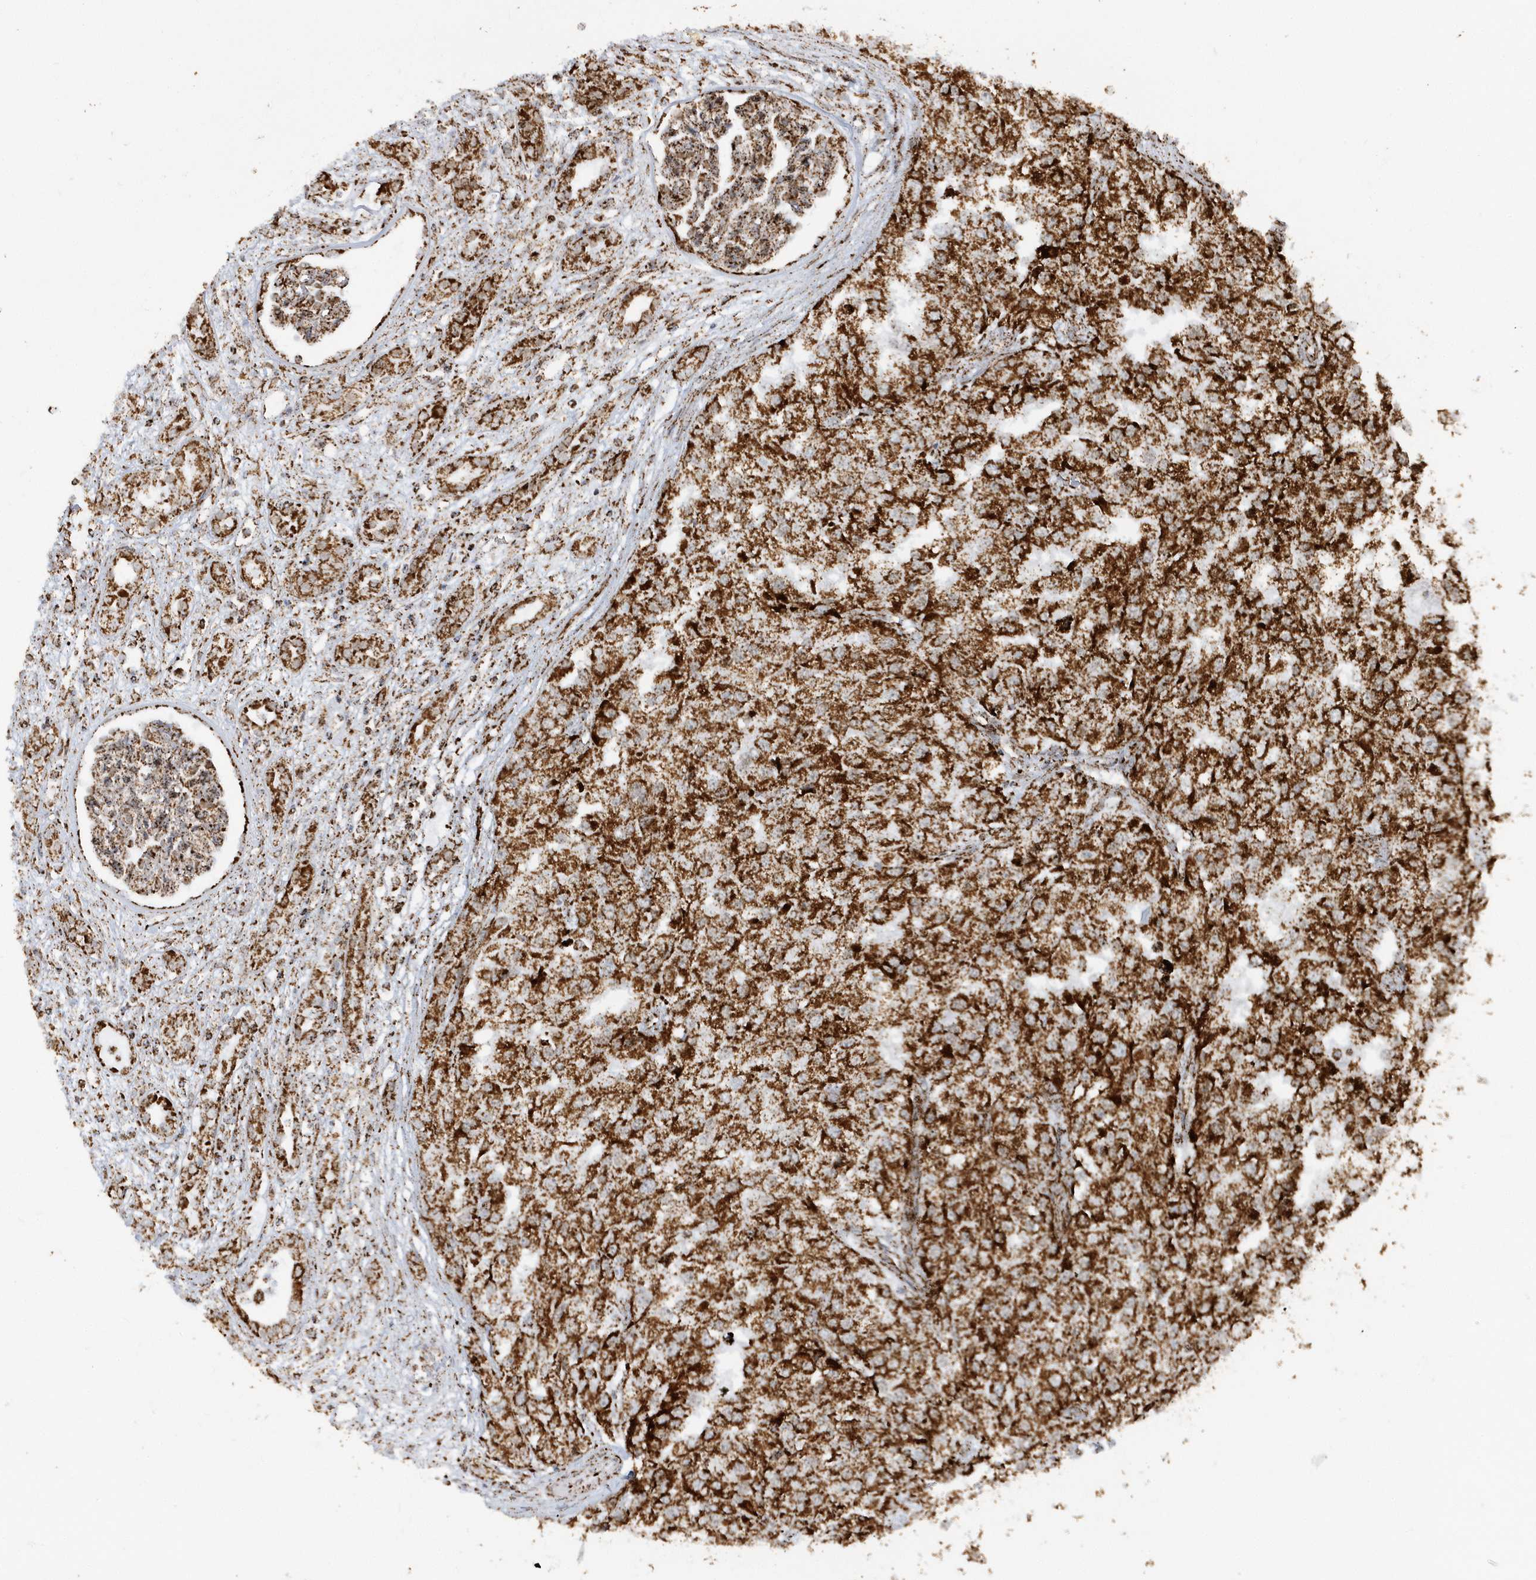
{"staining": {"intensity": "strong", "quantity": ">75%", "location": "cytoplasmic/membranous"}, "tissue": "renal cancer", "cell_type": "Tumor cells", "image_type": "cancer", "snomed": [{"axis": "morphology", "description": "Adenocarcinoma, NOS"}, {"axis": "topography", "description": "Kidney"}], "caption": "The image demonstrates staining of renal cancer, revealing strong cytoplasmic/membranous protein expression (brown color) within tumor cells.", "gene": "CRY2", "patient": {"sex": "female", "age": 54}}